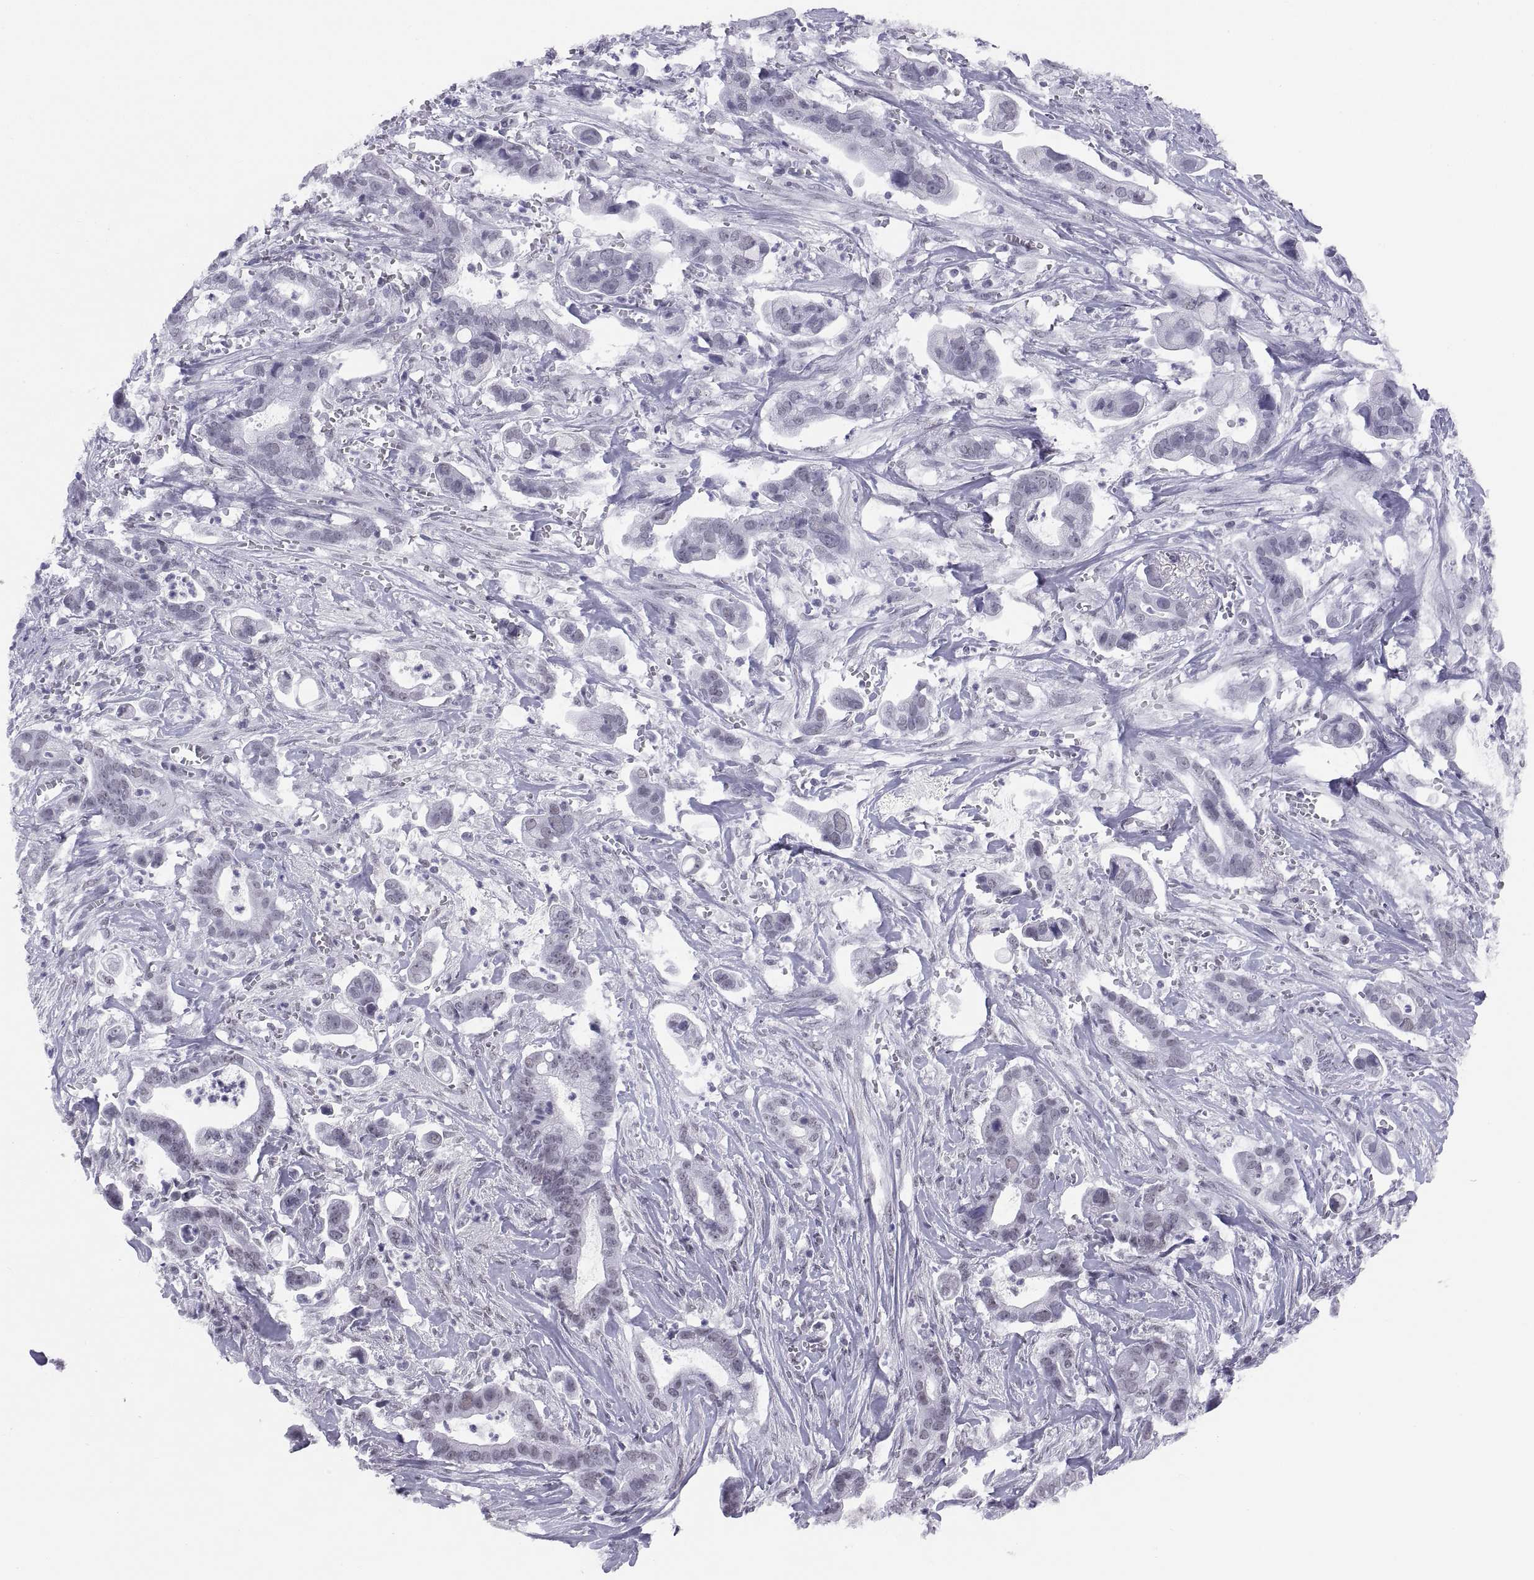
{"staining": {"intensity": "negative", "quantity": "none", "location": "none"}, "tissue": "pancreatic cancer", "cell_type": "Tumor cells", "image_type": "cancer", "snomed": [{"axis": "morphology", "description": "Adenocarcinoma, NOS"}, {"axis": "topography", "description": "Pancreas"}], "caption": "Protein analysis of pancreatic cancer reveals no significant positivity in tumor cells.", "gene": "NEUROD6", "patient": {"sex": "male", "age": 61}}